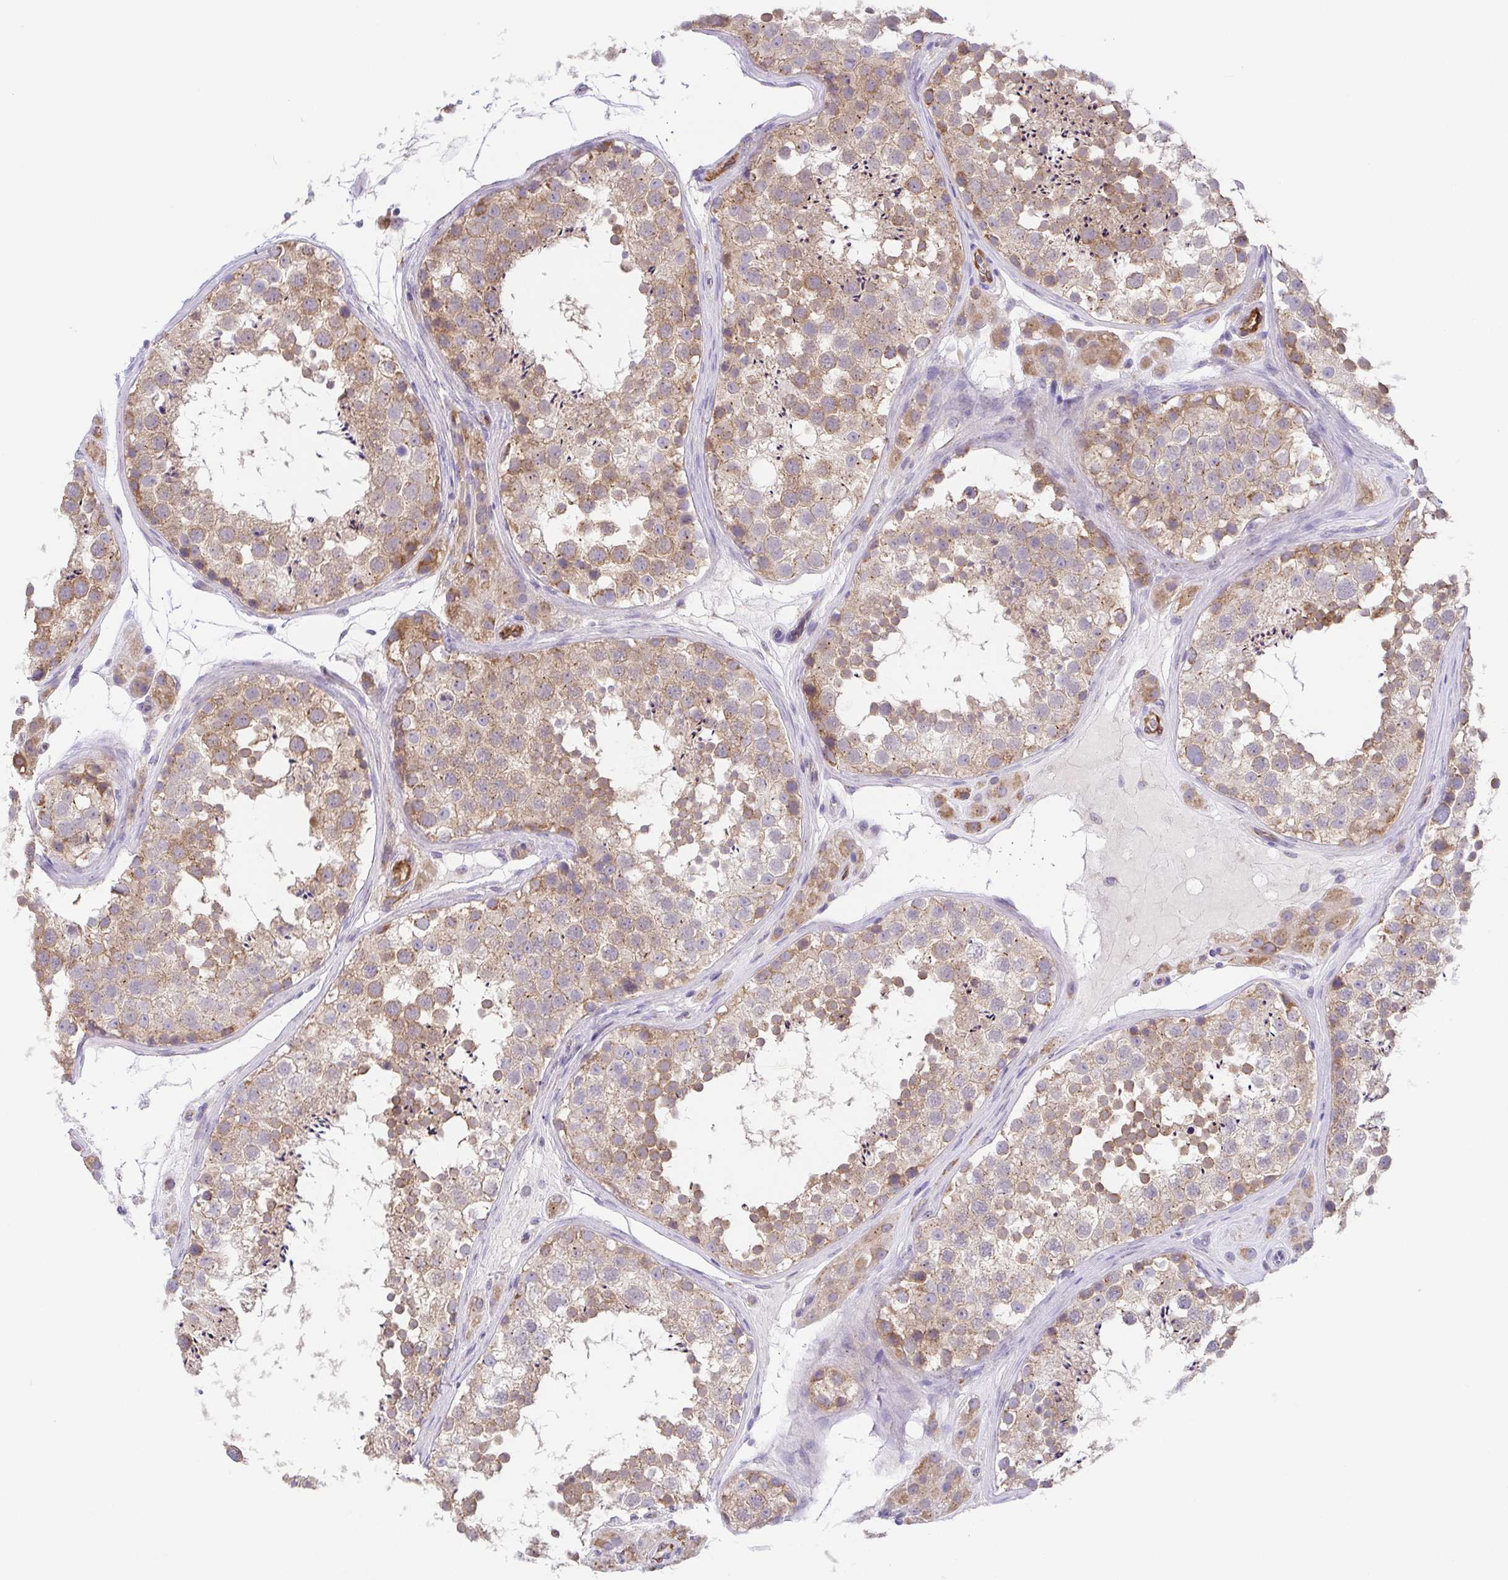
{"staining": {"intensity": "moderate", "quantity": ">75%", "location": "cytoplasmic/membranous"}, "tissue": "testis", "cell_type": "Cells in seminiferous ducts", "image_type": "normal", "snomed": [{"axis": "morphology", "description": "Normal tissue, NOS"}, {"axis": "topography", "description": "Testis"}], "caption": "Testis stained with IHC reveals moderate cytoplasmic/membranous positivity in approximately >75% of cells in seminiferous ducts.", "gene": "SLC13A1", "patient": {"sex": "male", "age": 41}}